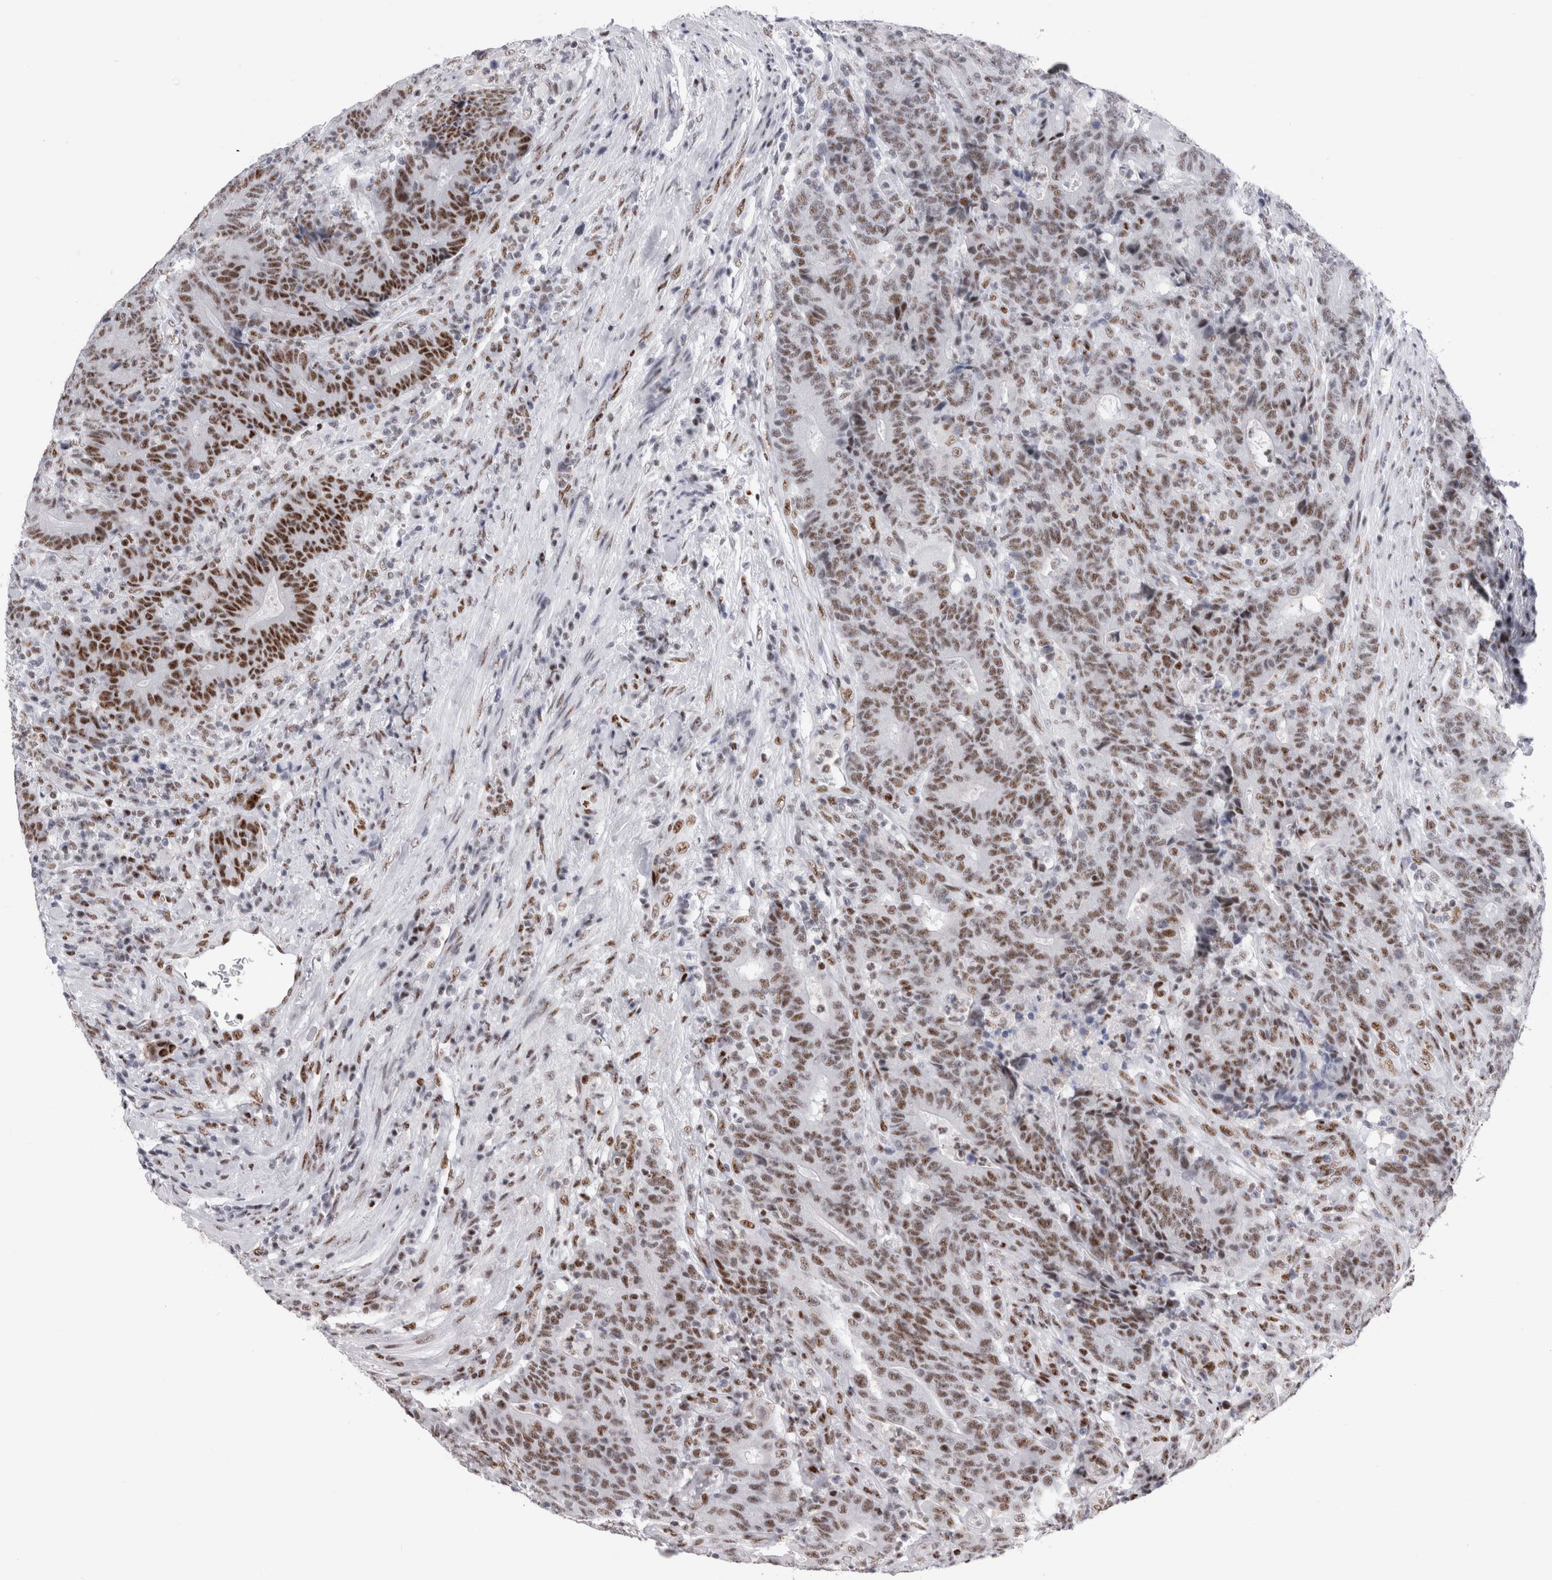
{"staining": {"intensity": "moderate", "quantity": ">75%", "location": "nuclear"}, "tissue": "colorectal cancer", "cell_type": "Tumor cells", "image_type": "cancer", "snomed": [{"axis": "morphology", "description": "Normal tissue, NOS"}, {"axis": "morphology", "description": "Adenocarcinoma, NOS"}, {"axis": "topography", "description": "Colon"}], "caption": "Protein staining of colorectal cancer tissue displays moderate nuclear expression in approximately >75% of tumor cells.", "gene": "RBM6", "patient": {"sex": "female", "age": 75}}